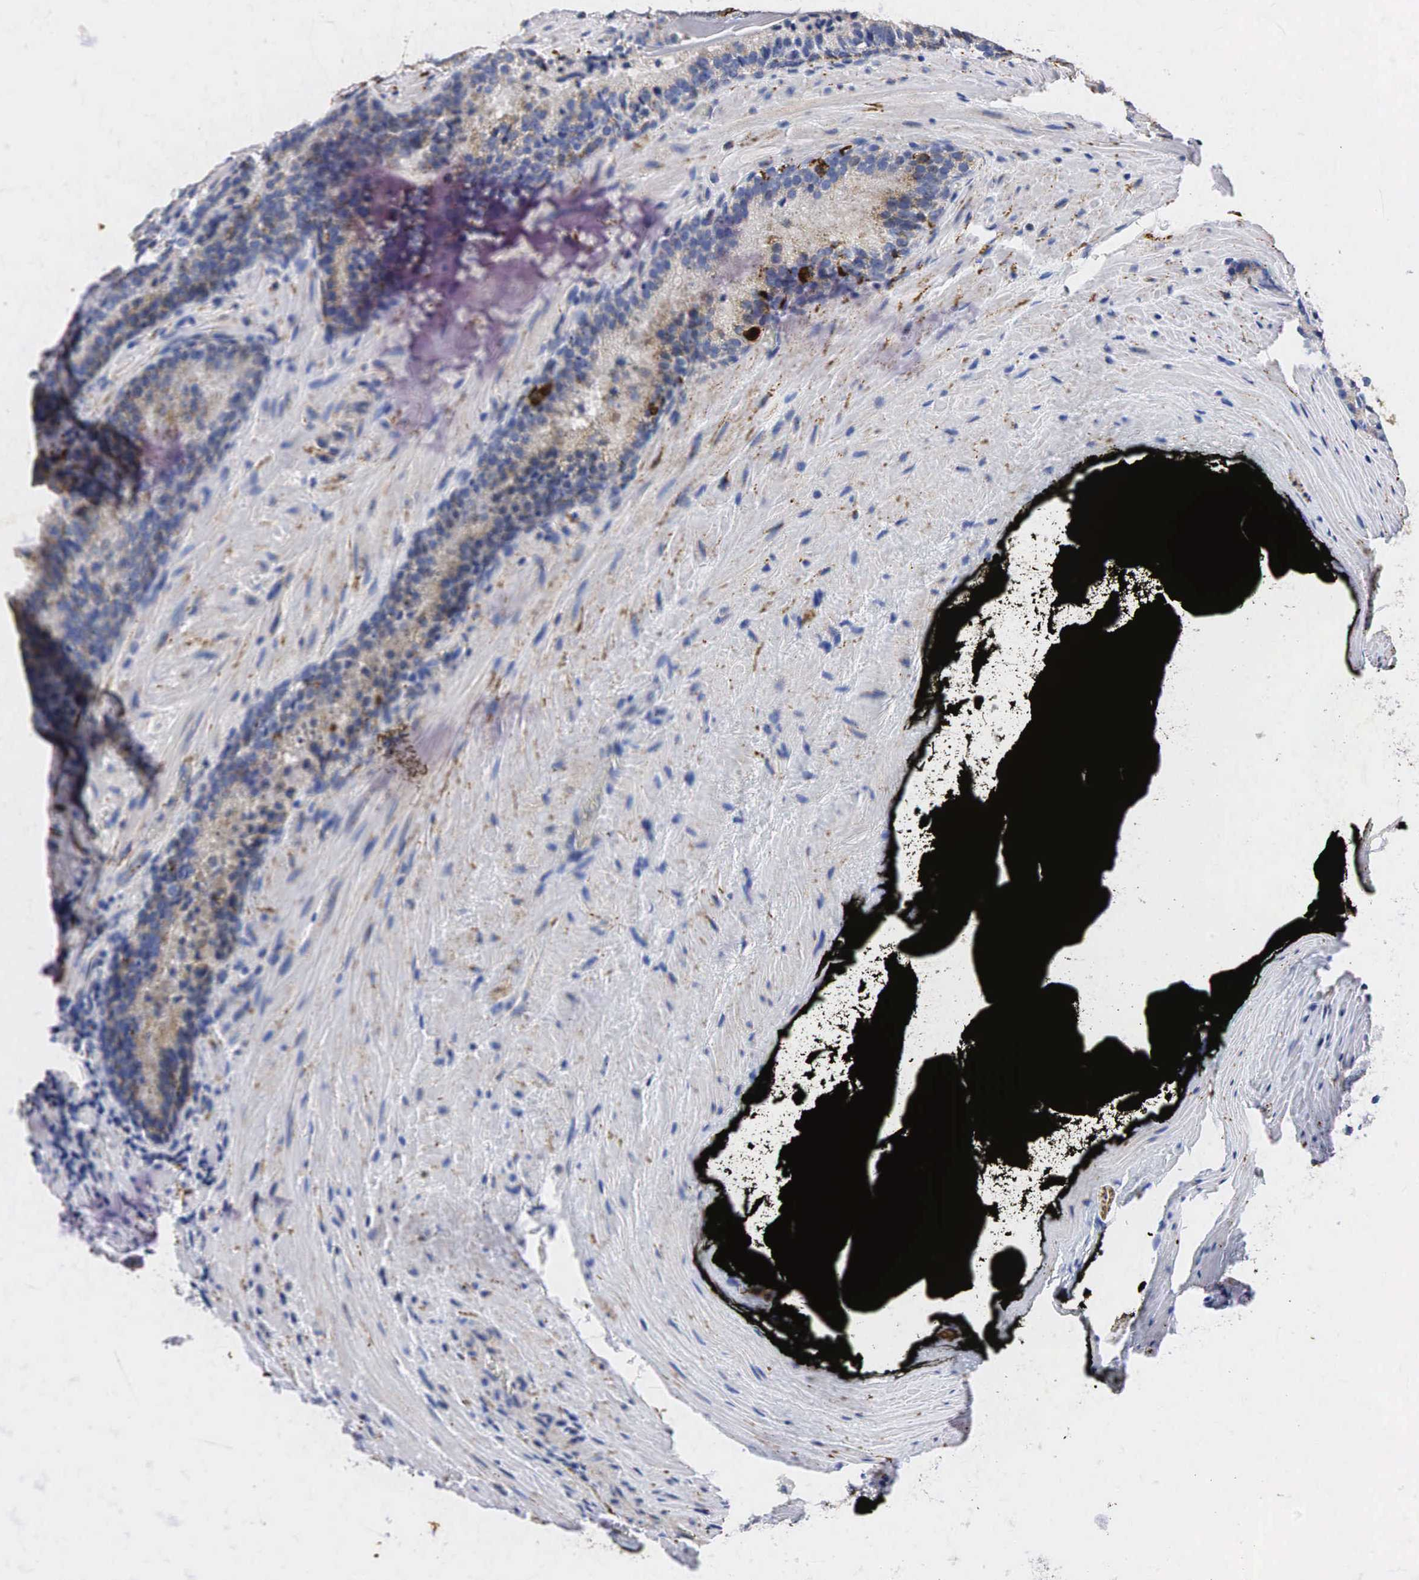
{"staining": {"intensity": "weak", "quantity": "<25%", "location": "nuclear"}, "tissue": "prostate cancer", "cell_type": "Tumor cells", "image_type": "cancer", "snomed": [{"axis": "morphology", "description": "Adenocarcinoma, Medium grade"}, {"axis": "topography", "description": "Prostate"}], "caption": "Immunohistochemistry (IHC) micrograph of neoplastic tissue: human medium-grade adenocarcinoma (prostate) stained with DAB displays no significant protein positivity in tumor cells.", "gene": "SYP", "patient": {"sex": "male", "age": 60}}